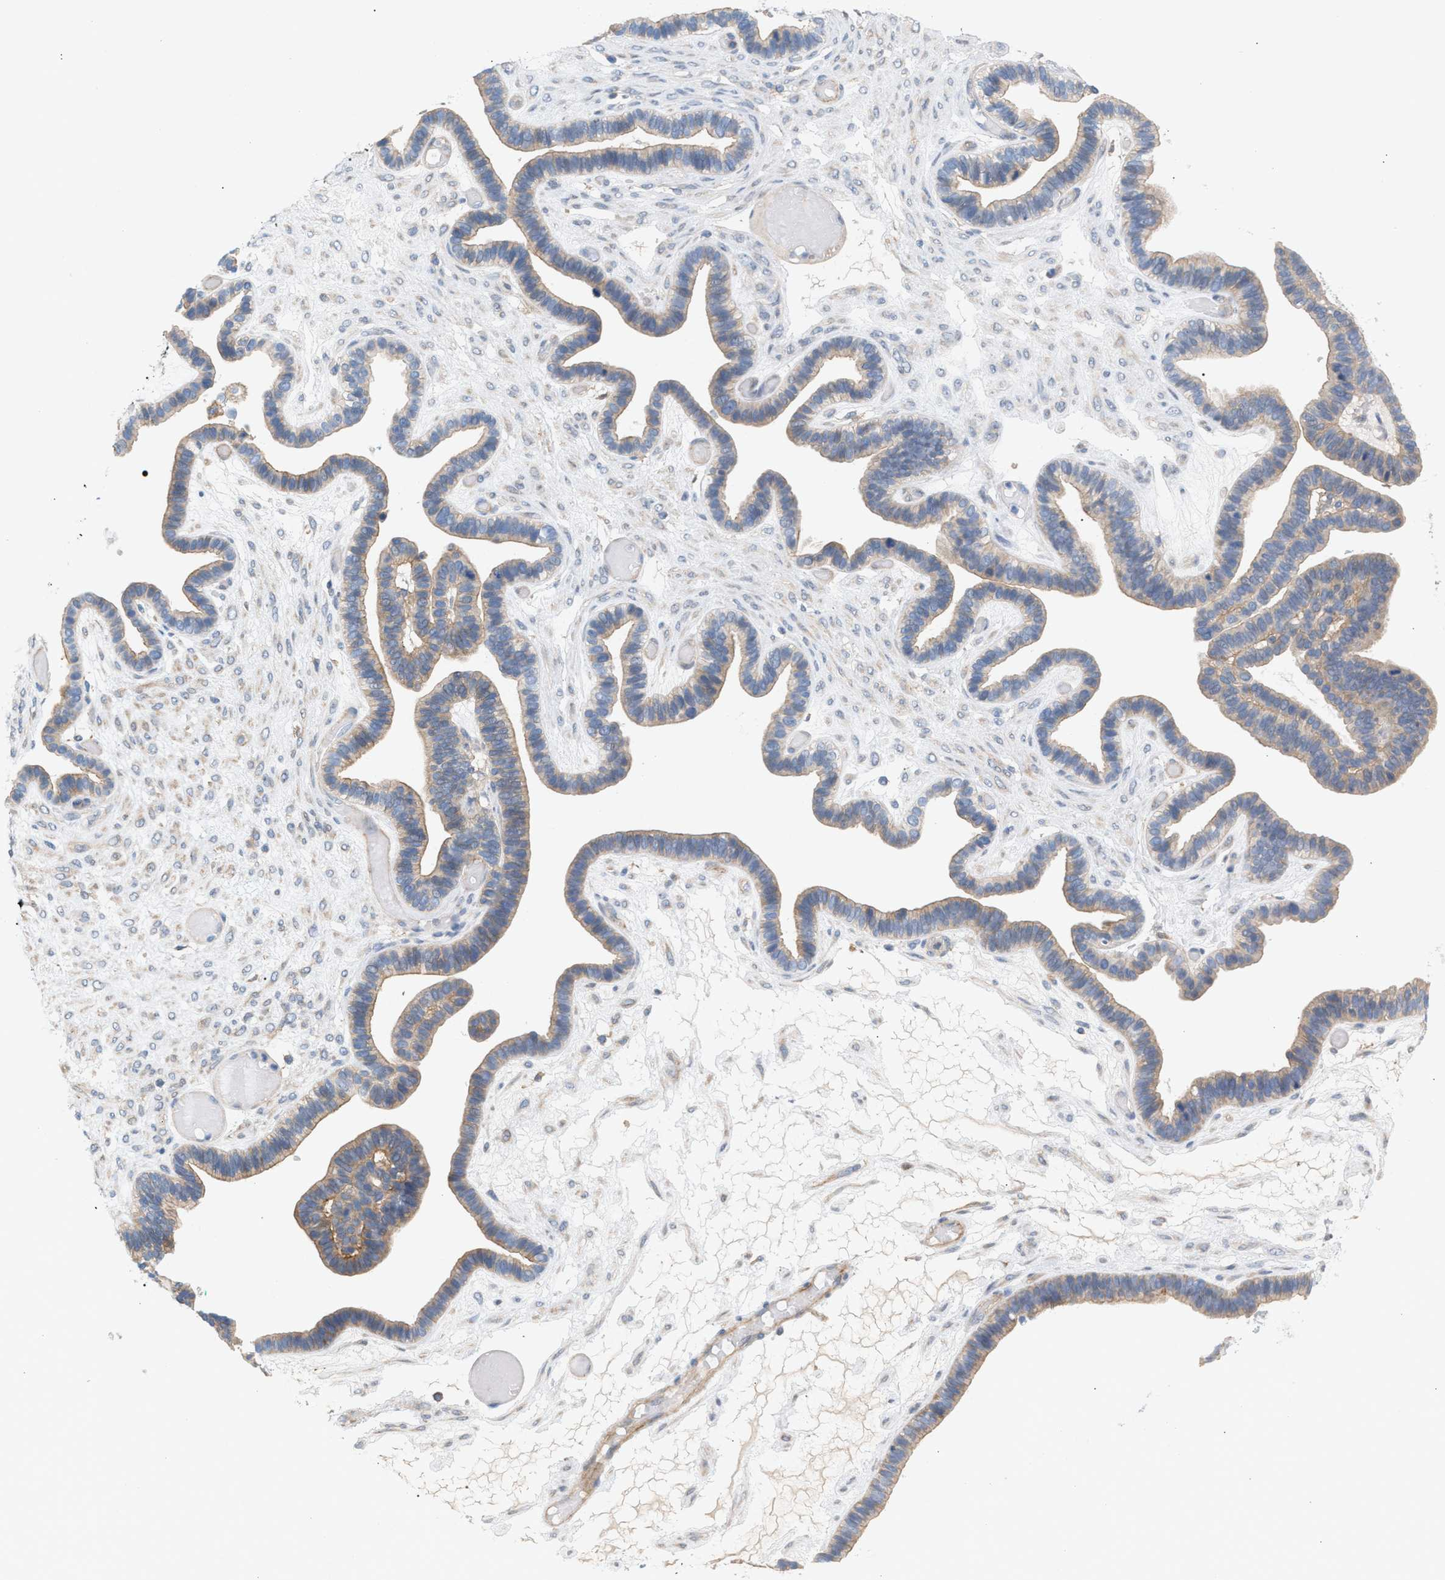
{"staining": {"intensity": "weak", "quantity": ">75%", "location": "cytoplasmic/membranous"}, "tissue": "ovarian cancer", "cell_type": "Tumor cells", "image_type": "cancer", "snomed": [{"axis": "morphology", "description": "Cystadenocarcinoma, serous, NOS"}, {"axis": "topography", "description": "Ovary"}], "caption": "A high-resolution image shows IHC staining of ovarian serous cystadenocarcinoma, which shows weak cytoplasmic/membranous expression in approximately >75% of tumor cells. The staining was performed using DAB to visualize the protein expression in brown, while the nuclei were stained in blue with hematoxylin (Magnification: 20x).", "gene": "LRCH1", "patient": {"sex": "female", "age": 56}}